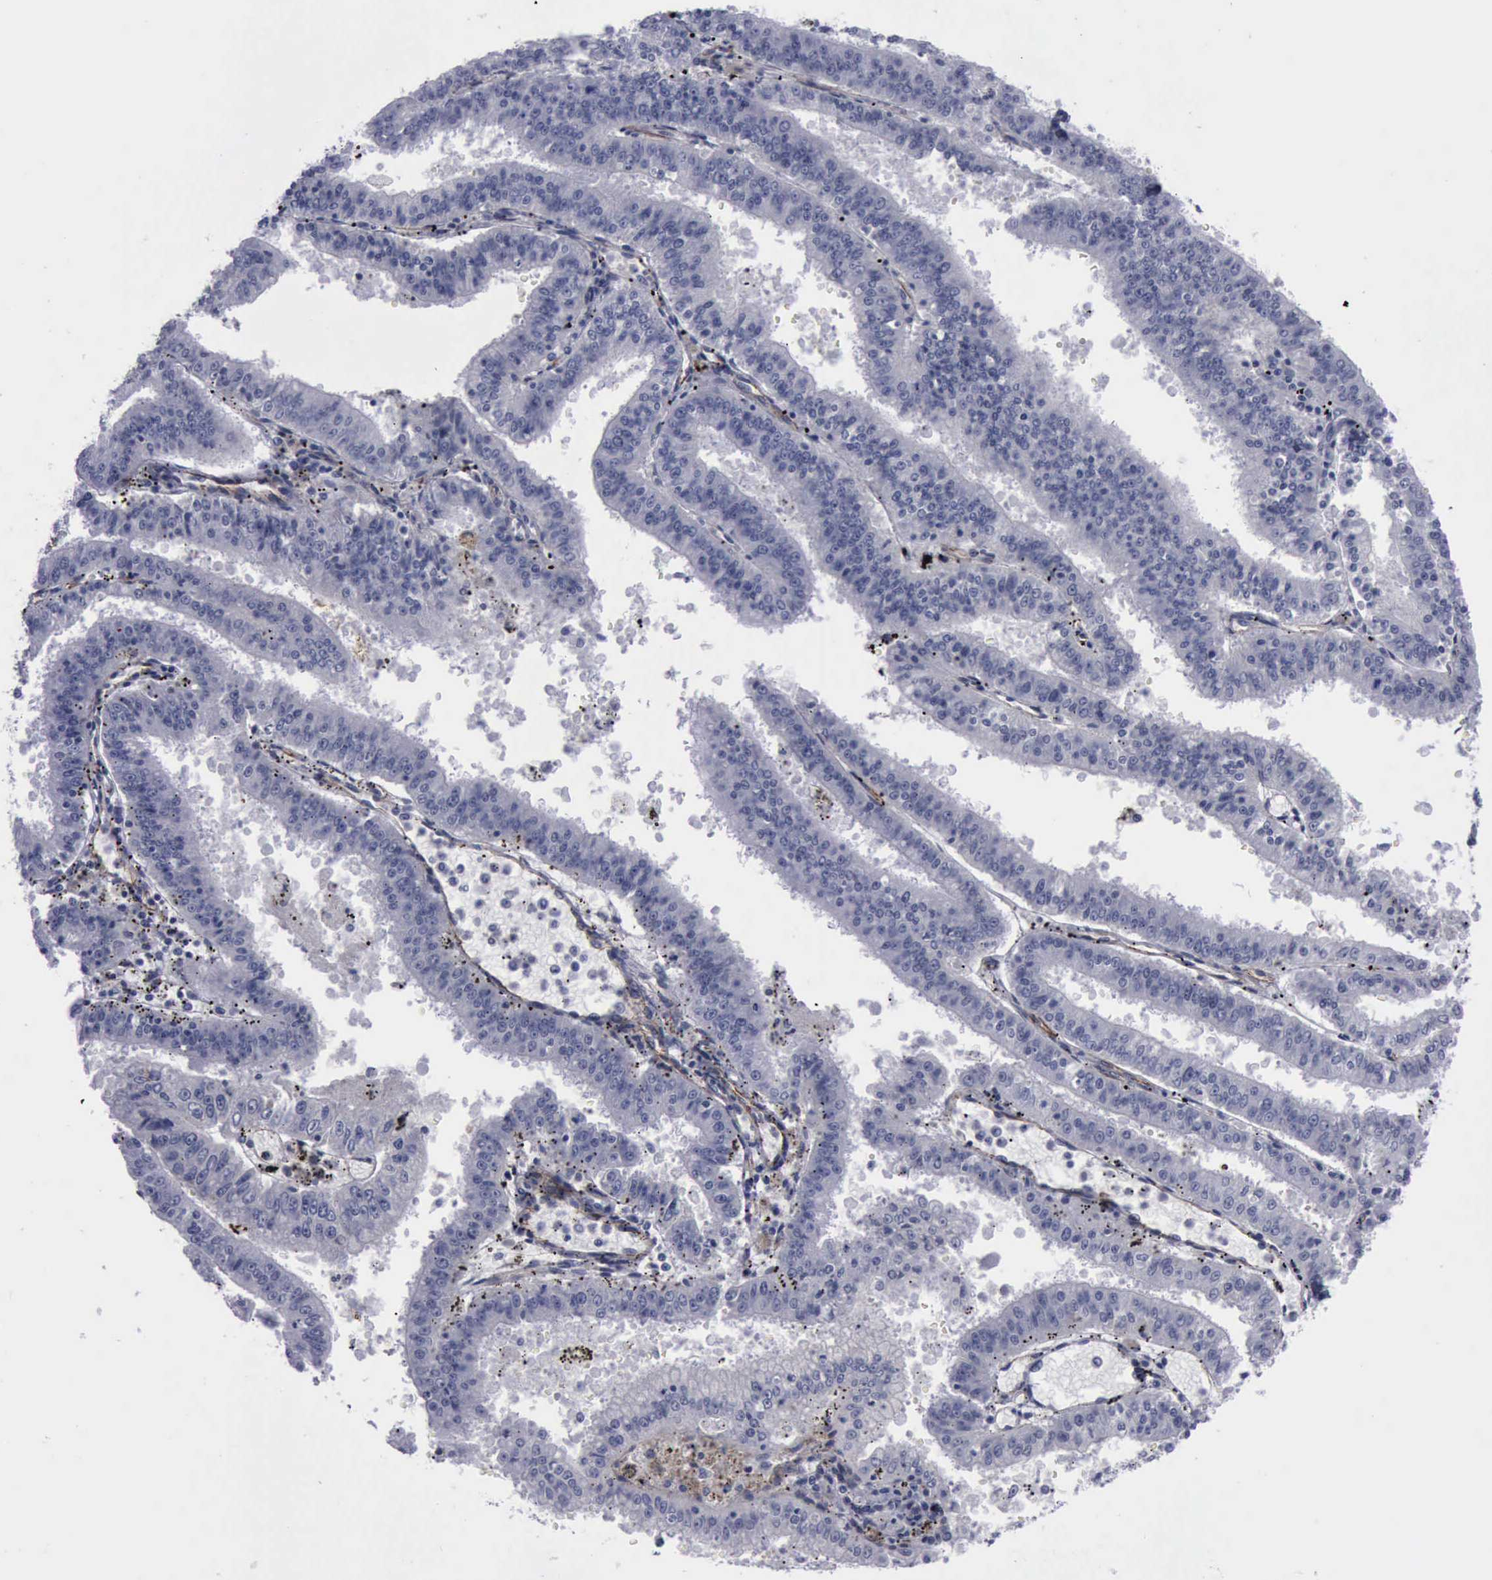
{"staining": {"intensity": "negative", "quantity": "none", "location": "none"}, "tissue": "endometrial cancer", "cell_type": "Tumor cells", "image_type": "cancer", "snomed": [{"axis": "morphology", "description": "Adenocarcinoma, NOS"}, {"axis": "topography", "description": "Endometrium"}], "caption": "This is an immunohistochemistry image of human endometrial cancer. There is no positivity in tumor cells.", "gene": "CDH2", "patient": {"sex": "female", "age": 66}}